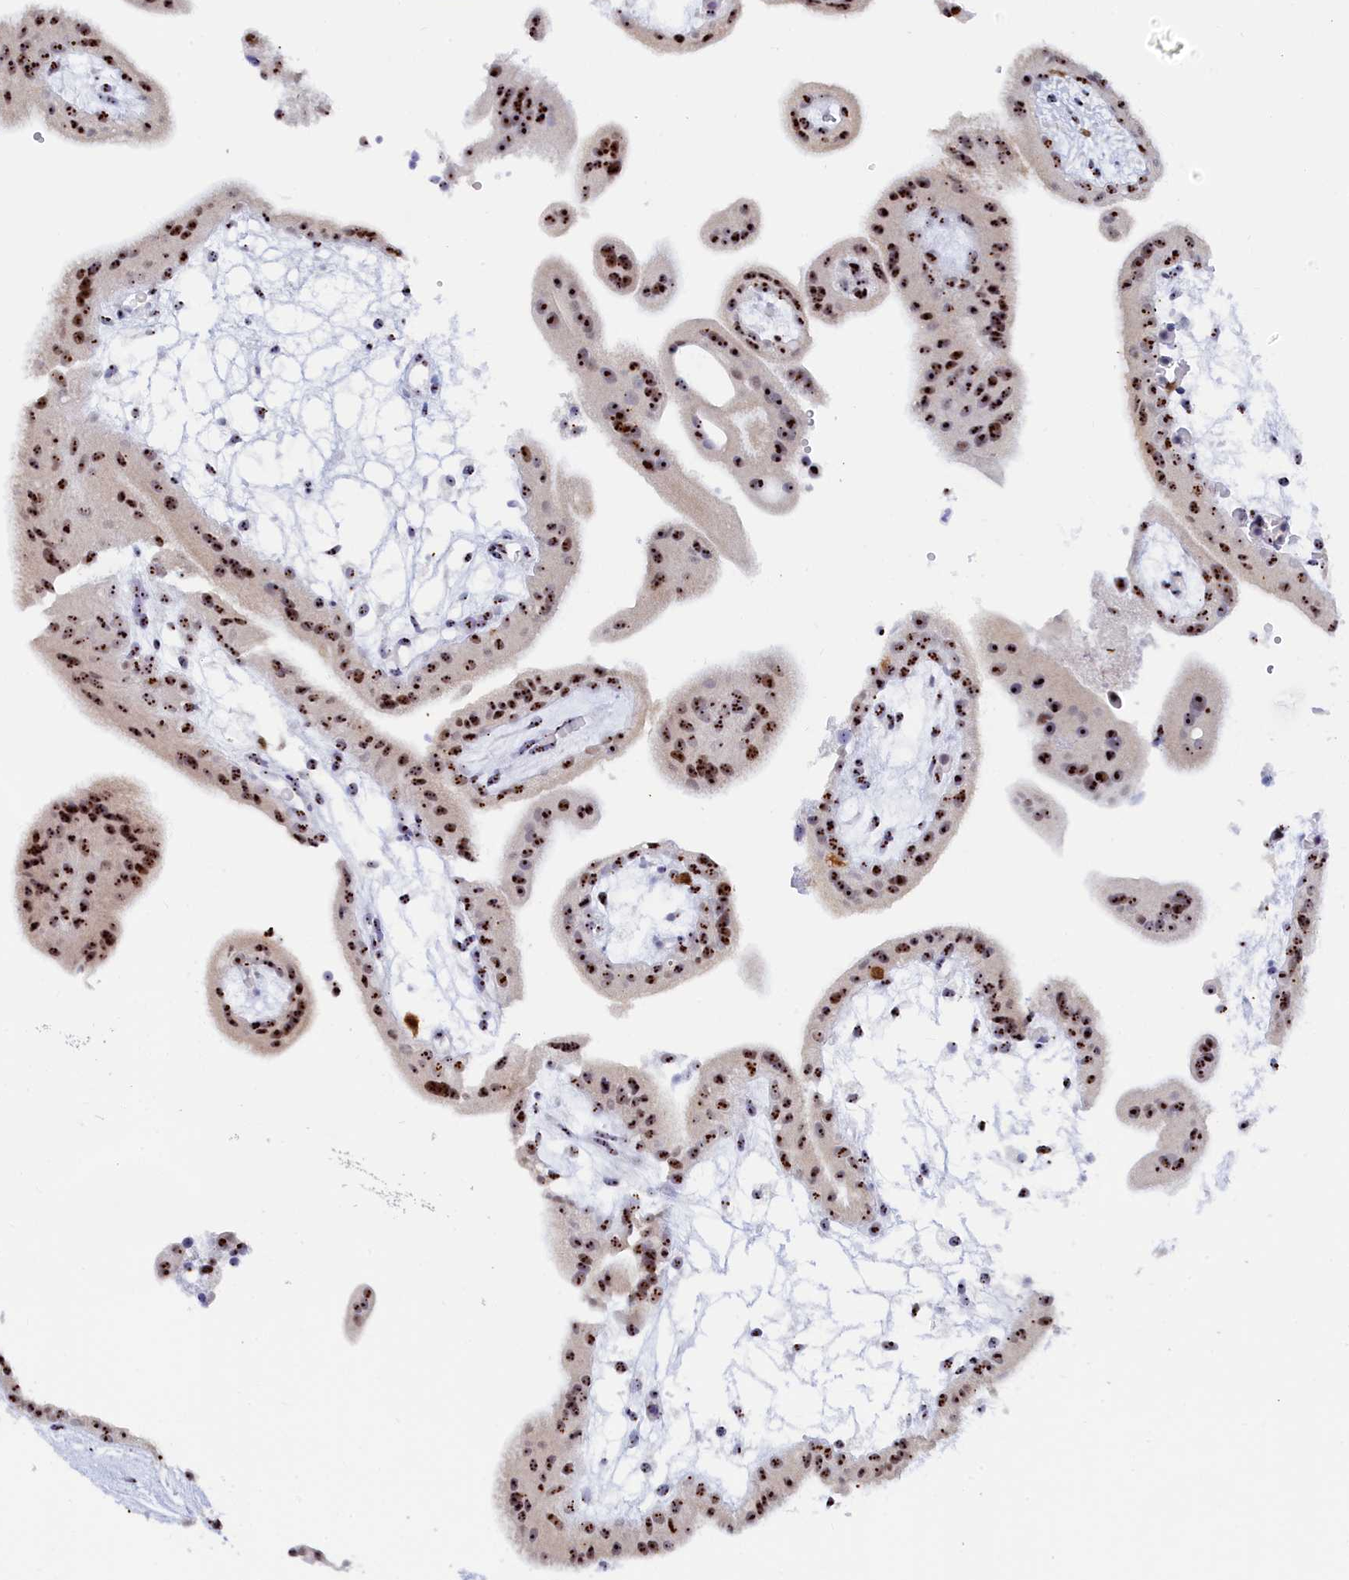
{"staining": {"intensity": "strong", "quantity": "25%-75%", "location": "nuclear"}, "tissue": "placenta", "cell_type": "Decidual cells", "image_type": "normal", "snomed": [{"axis": "morphology", "description": "Normal tissue, NOS"}, {"axis": "topography", "description": "Placenta"}], "caption": "This is a photomicrograph of immunohistochemistry staining of unremarkable placenta, which shows strong expression in the nuclear of decidual cells.", "gene": "RSL1D1", "patient": {"sex": "female", "age": 18}}